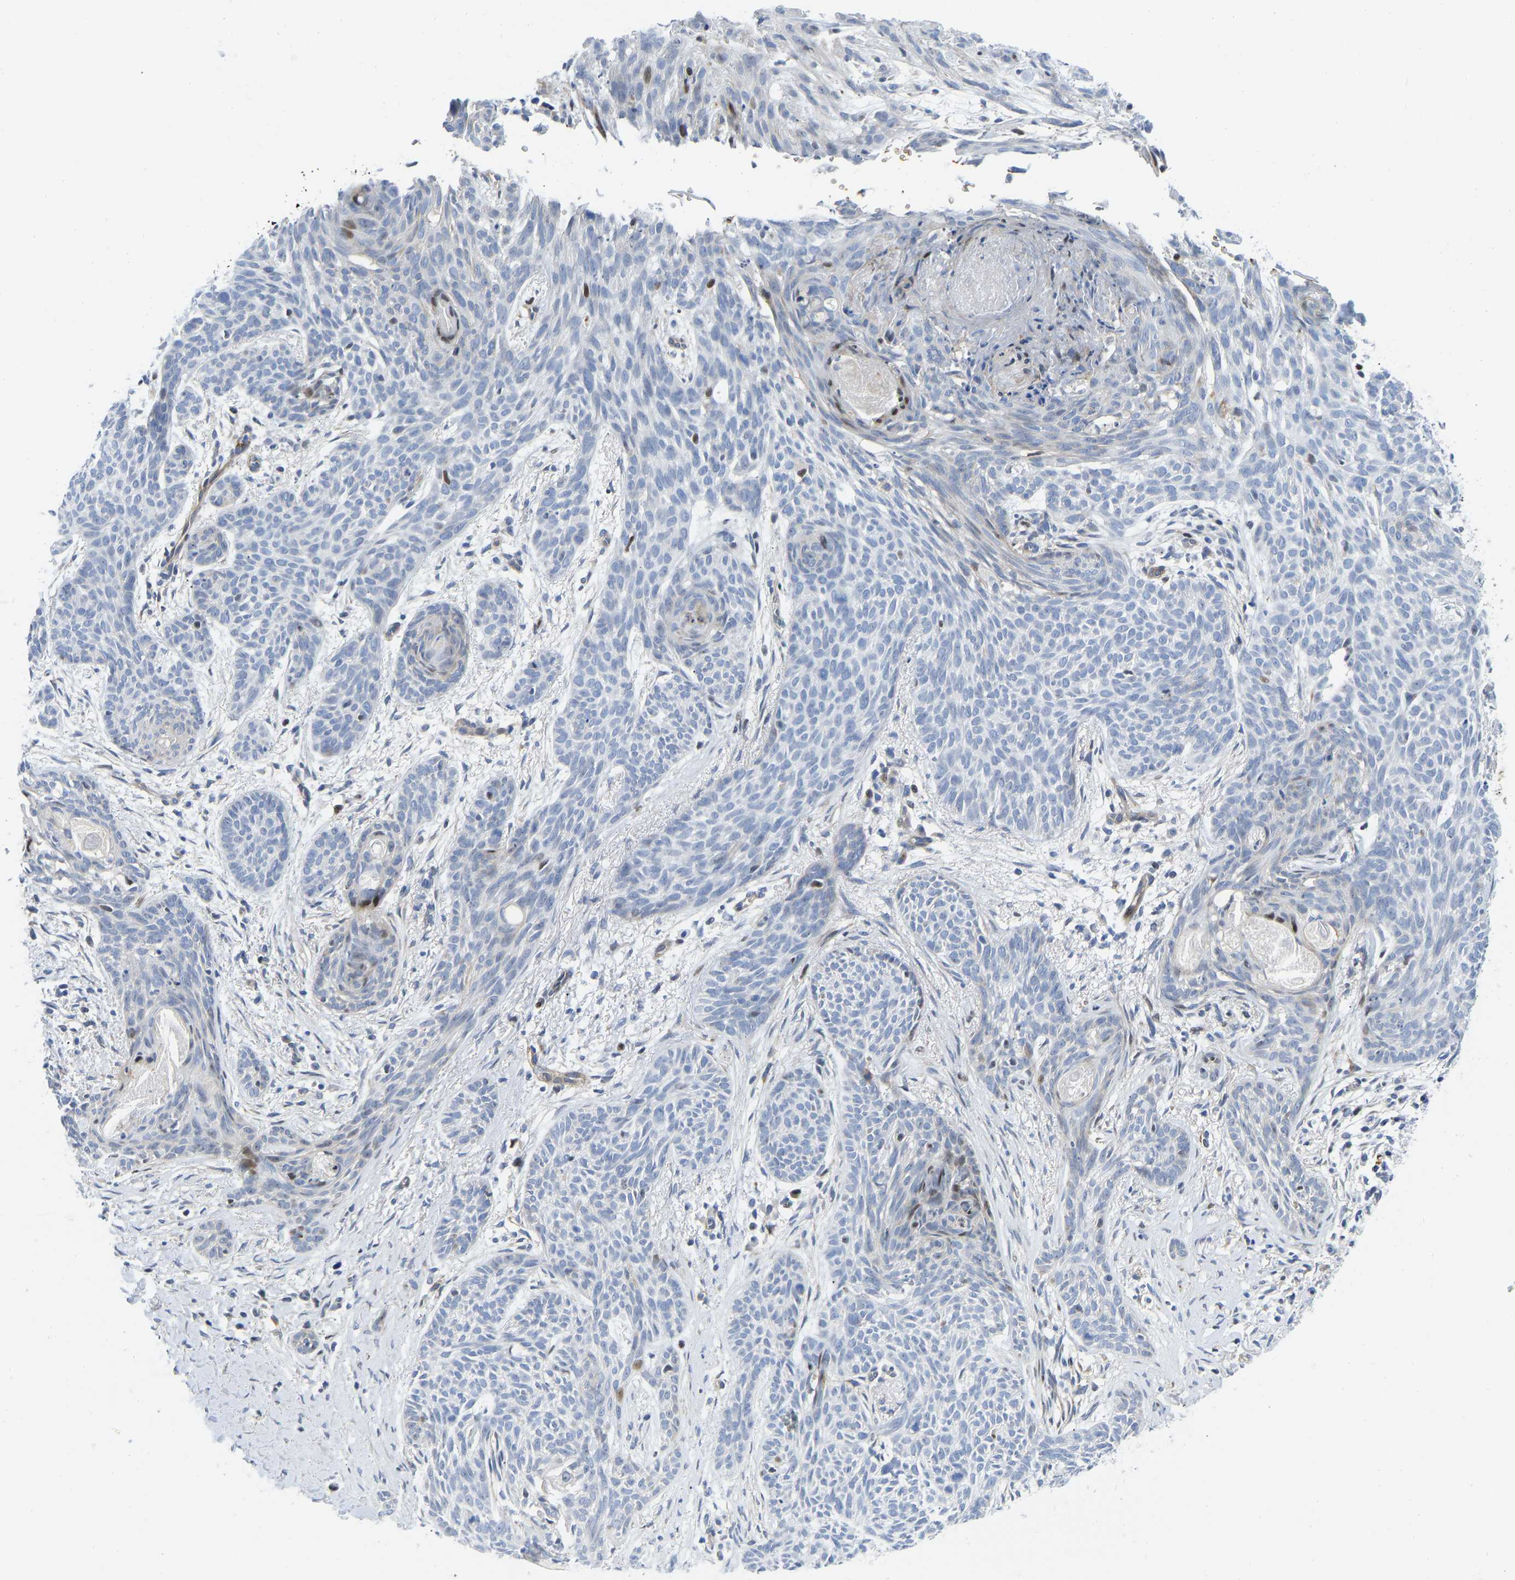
{"staining": {"intensity": "negative", "quantity": "none", "location": "none"}, "tissue": "skin cancer", "cell_type": "Tumor cells", "image_type": "cancer", "snomed": [{"axis": "morphology", "description": "Basal cell carcinoma"}, {"axis": "topography", "description": "Skin"}], "caption": "DAB immunohistochemical staining of human skin basal cell carcinoma exhibits no significant expression in tumor cells.", "gene": "HDAC5", "patient": {"sex": "female", "age": 59}}